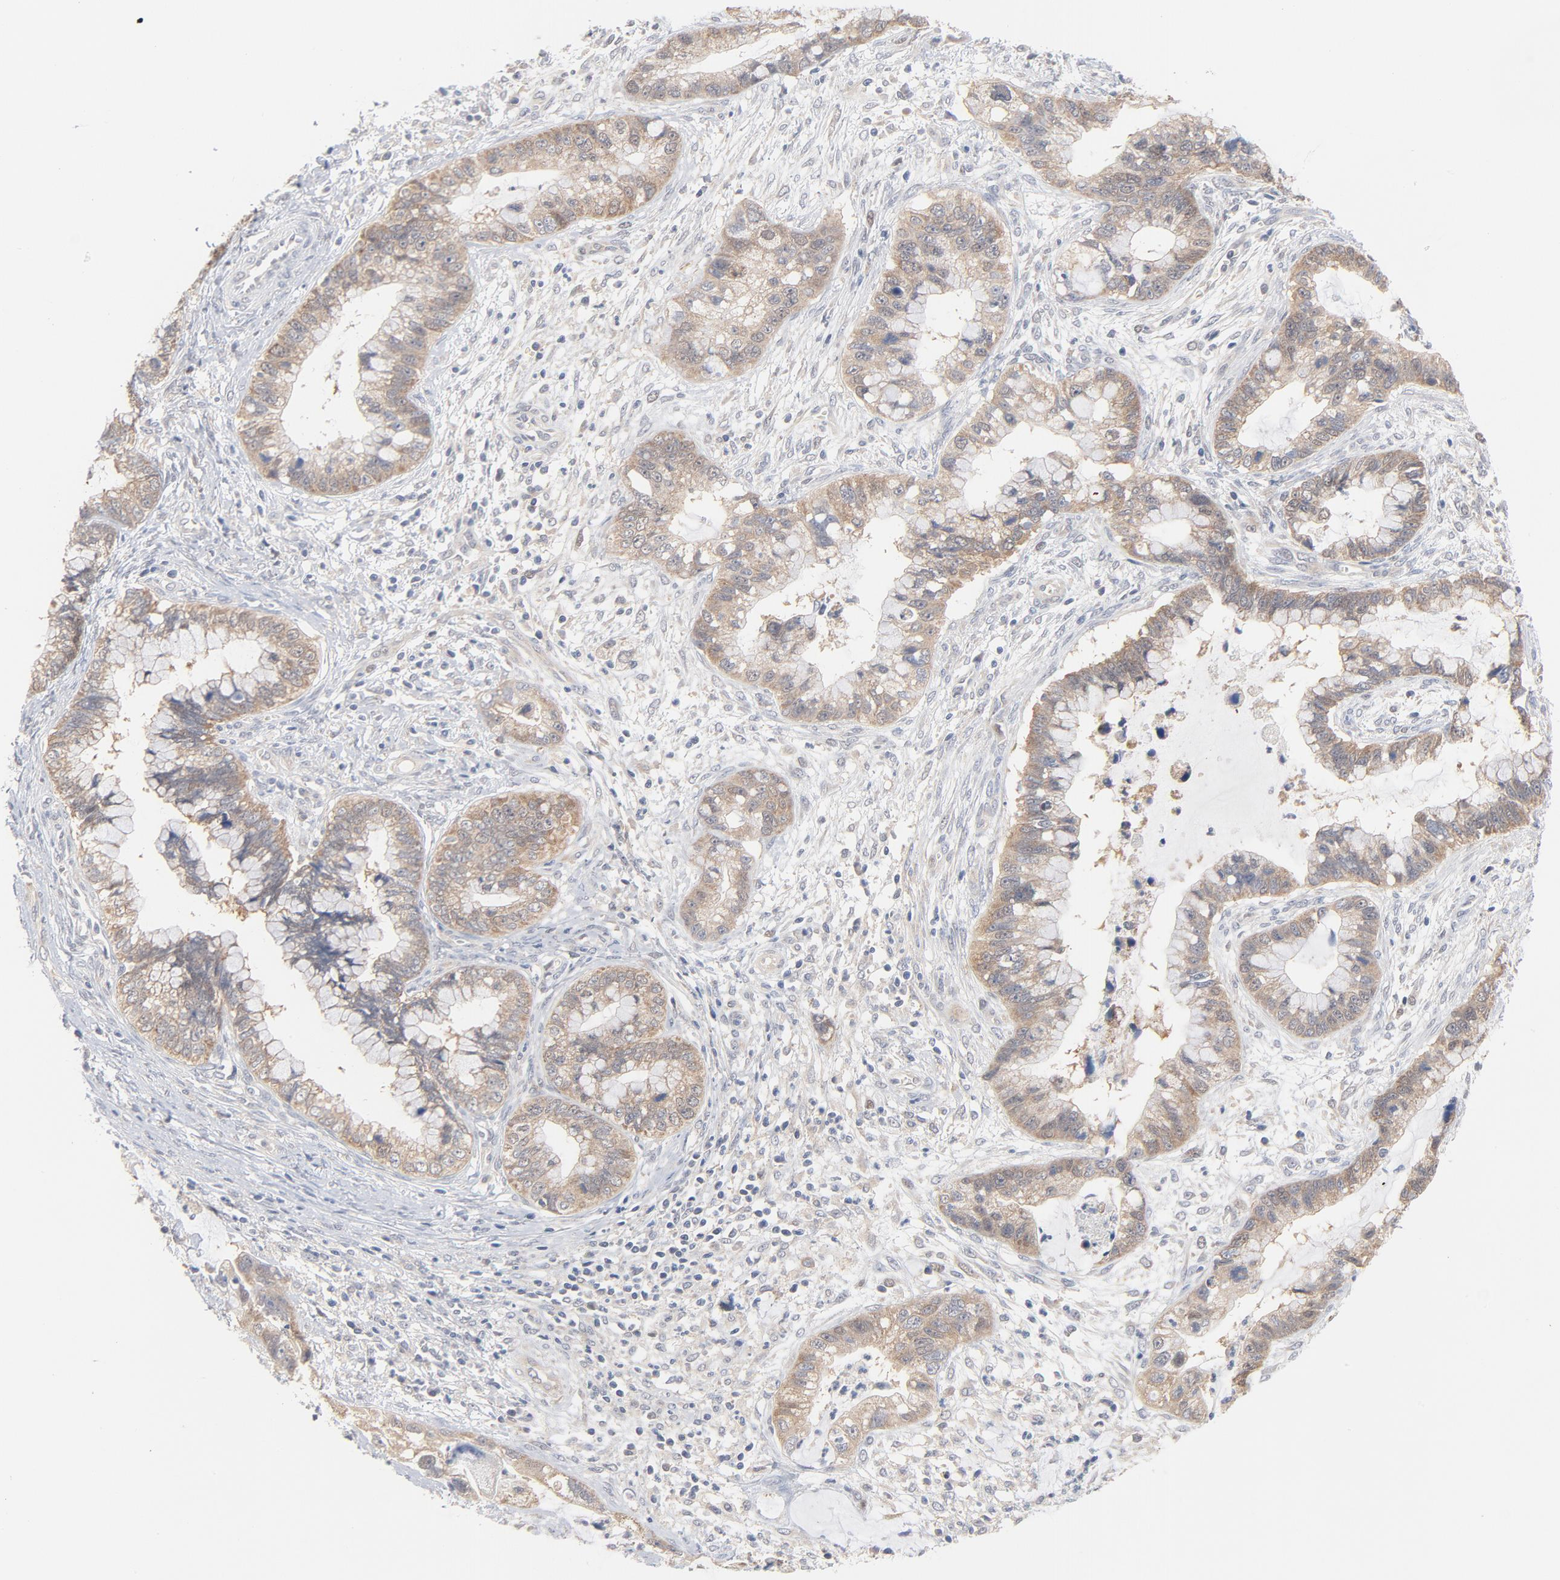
{"staining": {"intensity": "weak", "quantity": ">75%", "location": "cytoplasmic/membranous"}, "tissue": "cervical cancer", "cell_type": "Tumor cells", "image_type": "cancer", "snomed": [{"axis": "morphology", "description": "Adenocarcinoma, NOS"}, {"axis": "topography", "description": "Cervix"}], "caption": "This is a micrograph of immunohistochemistry (IHC) staining of cervical cancer, which shows weak expression in the cytoplasmic/membranous of tumor cells.", "gene": "UBL4A", "patient": {"sex": "female", "age": 44}}